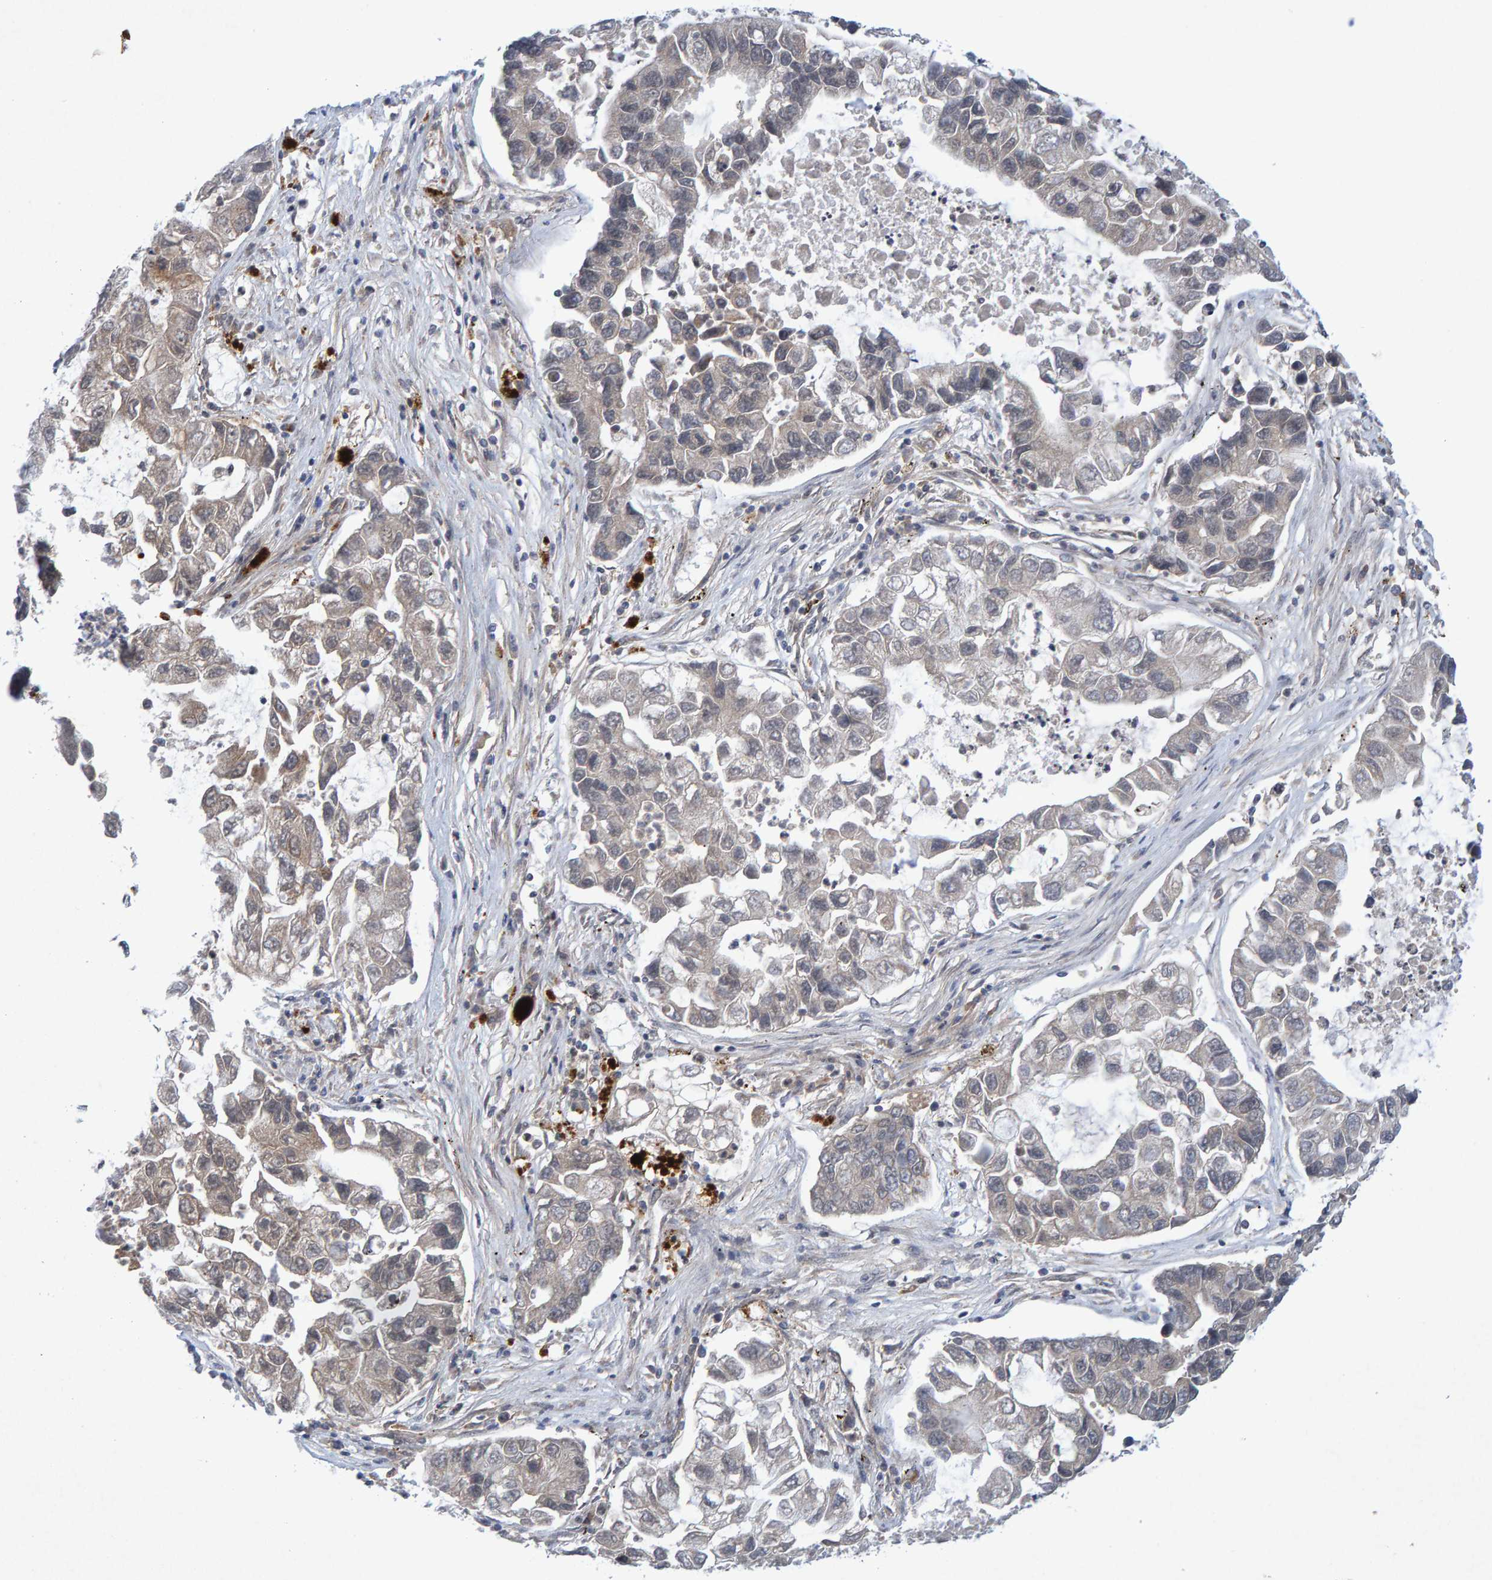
{"staining": {"intensity": "negative", "quantity": "none", "location": "none"}, "tissue": "lung cancer", "cell_type": "Tumor cells", "image_type": "cancer", "snomed": [{"axis": "morphology", "description": "Adenocarcinoma, NOS"}, {"axis": "topography", "description": "Lung"}], "caption": "DAB (3,3'-diaminobenzidine) immunohistochemical staining of human lung cancer exhibits no significant expression in tumor cells.", "gene": "CDH2", "patient": {"sex": "female", "age": 51}}